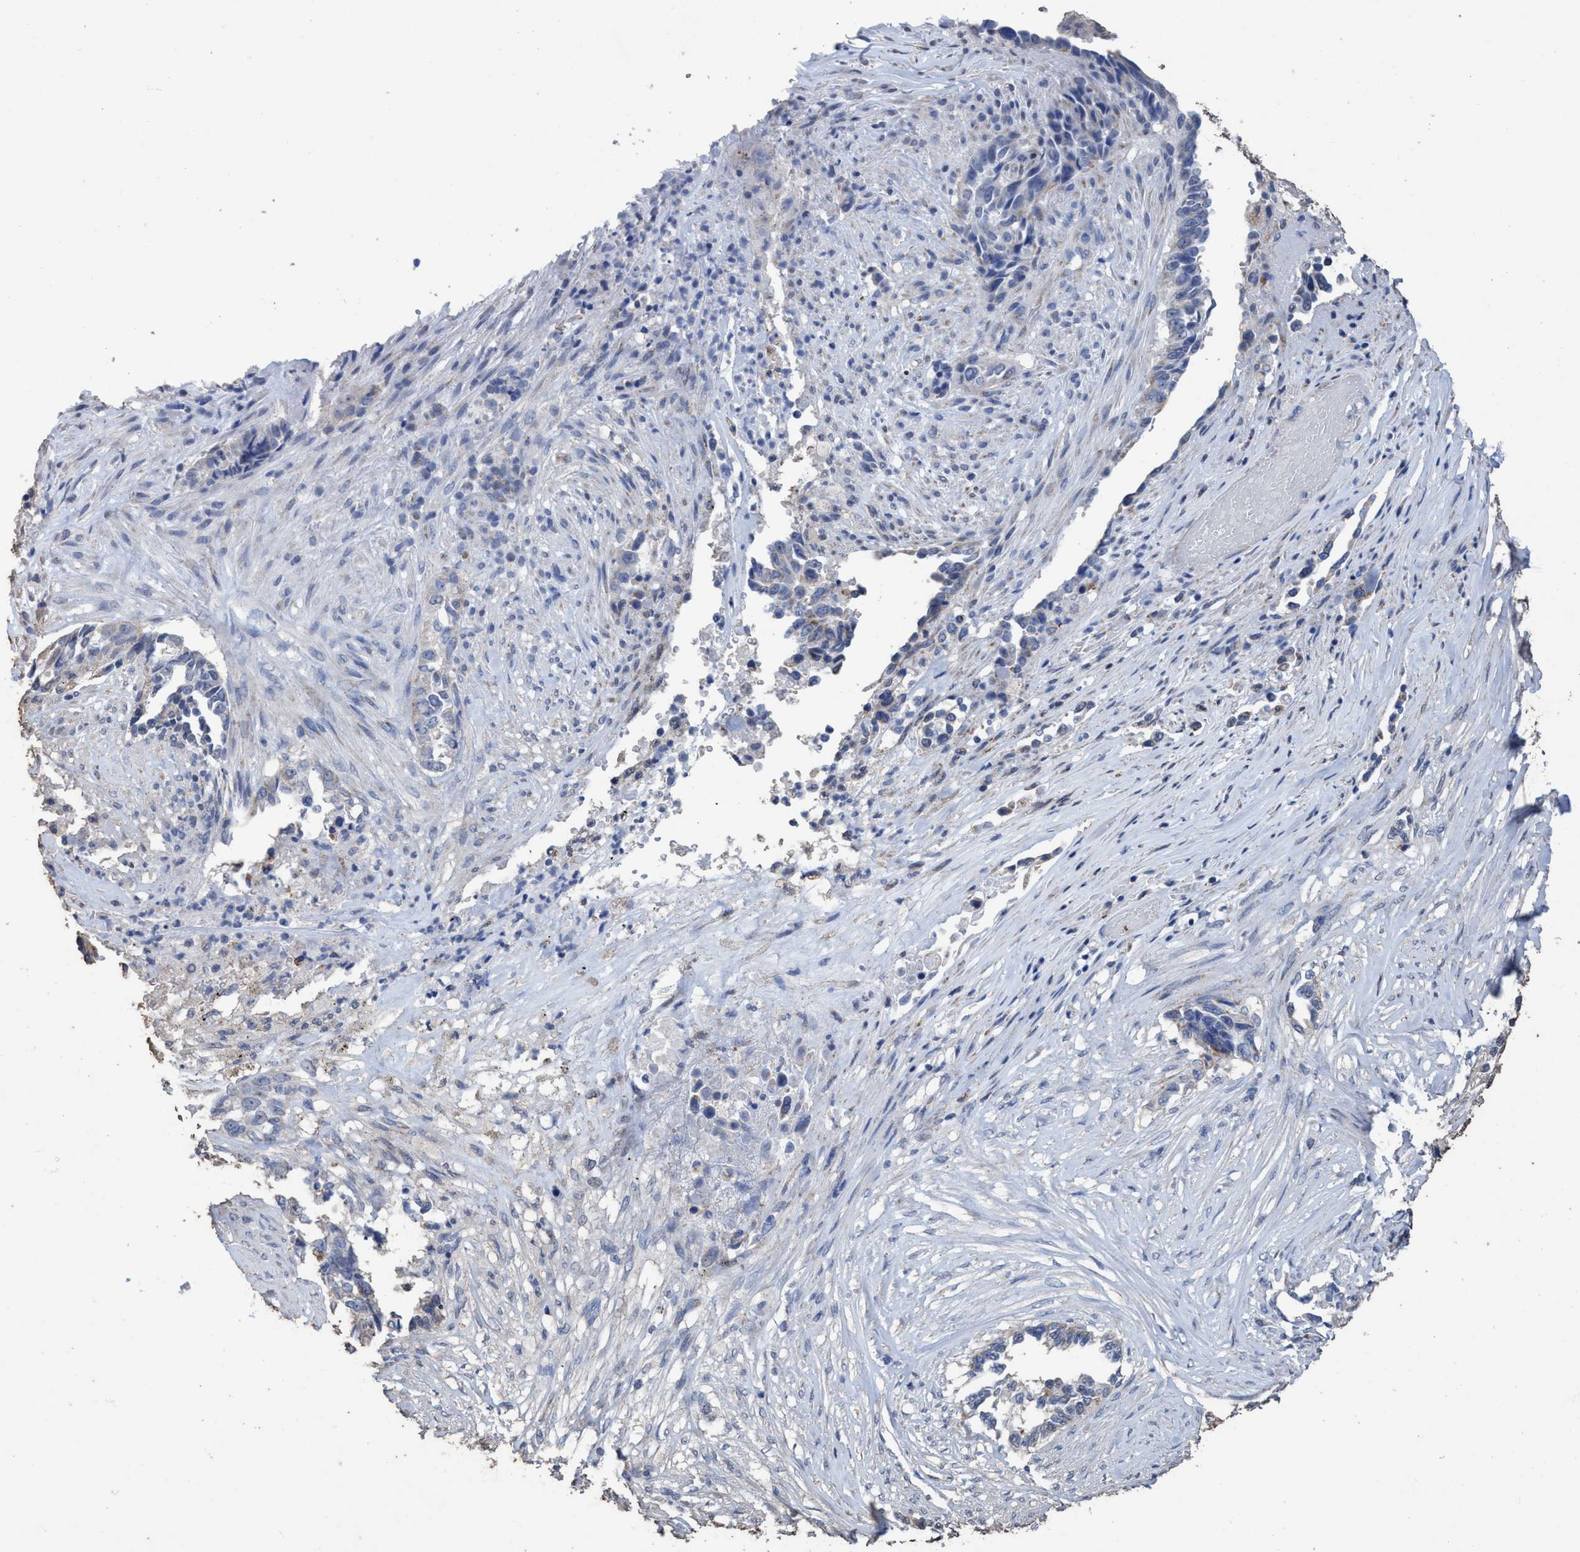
{"staining": {"intensity": "negative", "quantity": "none", "location": "none"}, "tissue": "lung cancer", "cell_type": "Tumor cells", "image_type": "cancer", "snomed": [{"axis": "morphology", "description": "Adenocarcinoma, NOS"}, {"axis": "topography", "description": "Lung"}], "caption": "A high-resolution micrograph shows immunohistochemistry staining of lung cancer (adenocarcinoma), which exhibits no significant staining in tumor cells.", "gene": "RSAD1", "patient": {"sex": "female", "age": 51}}